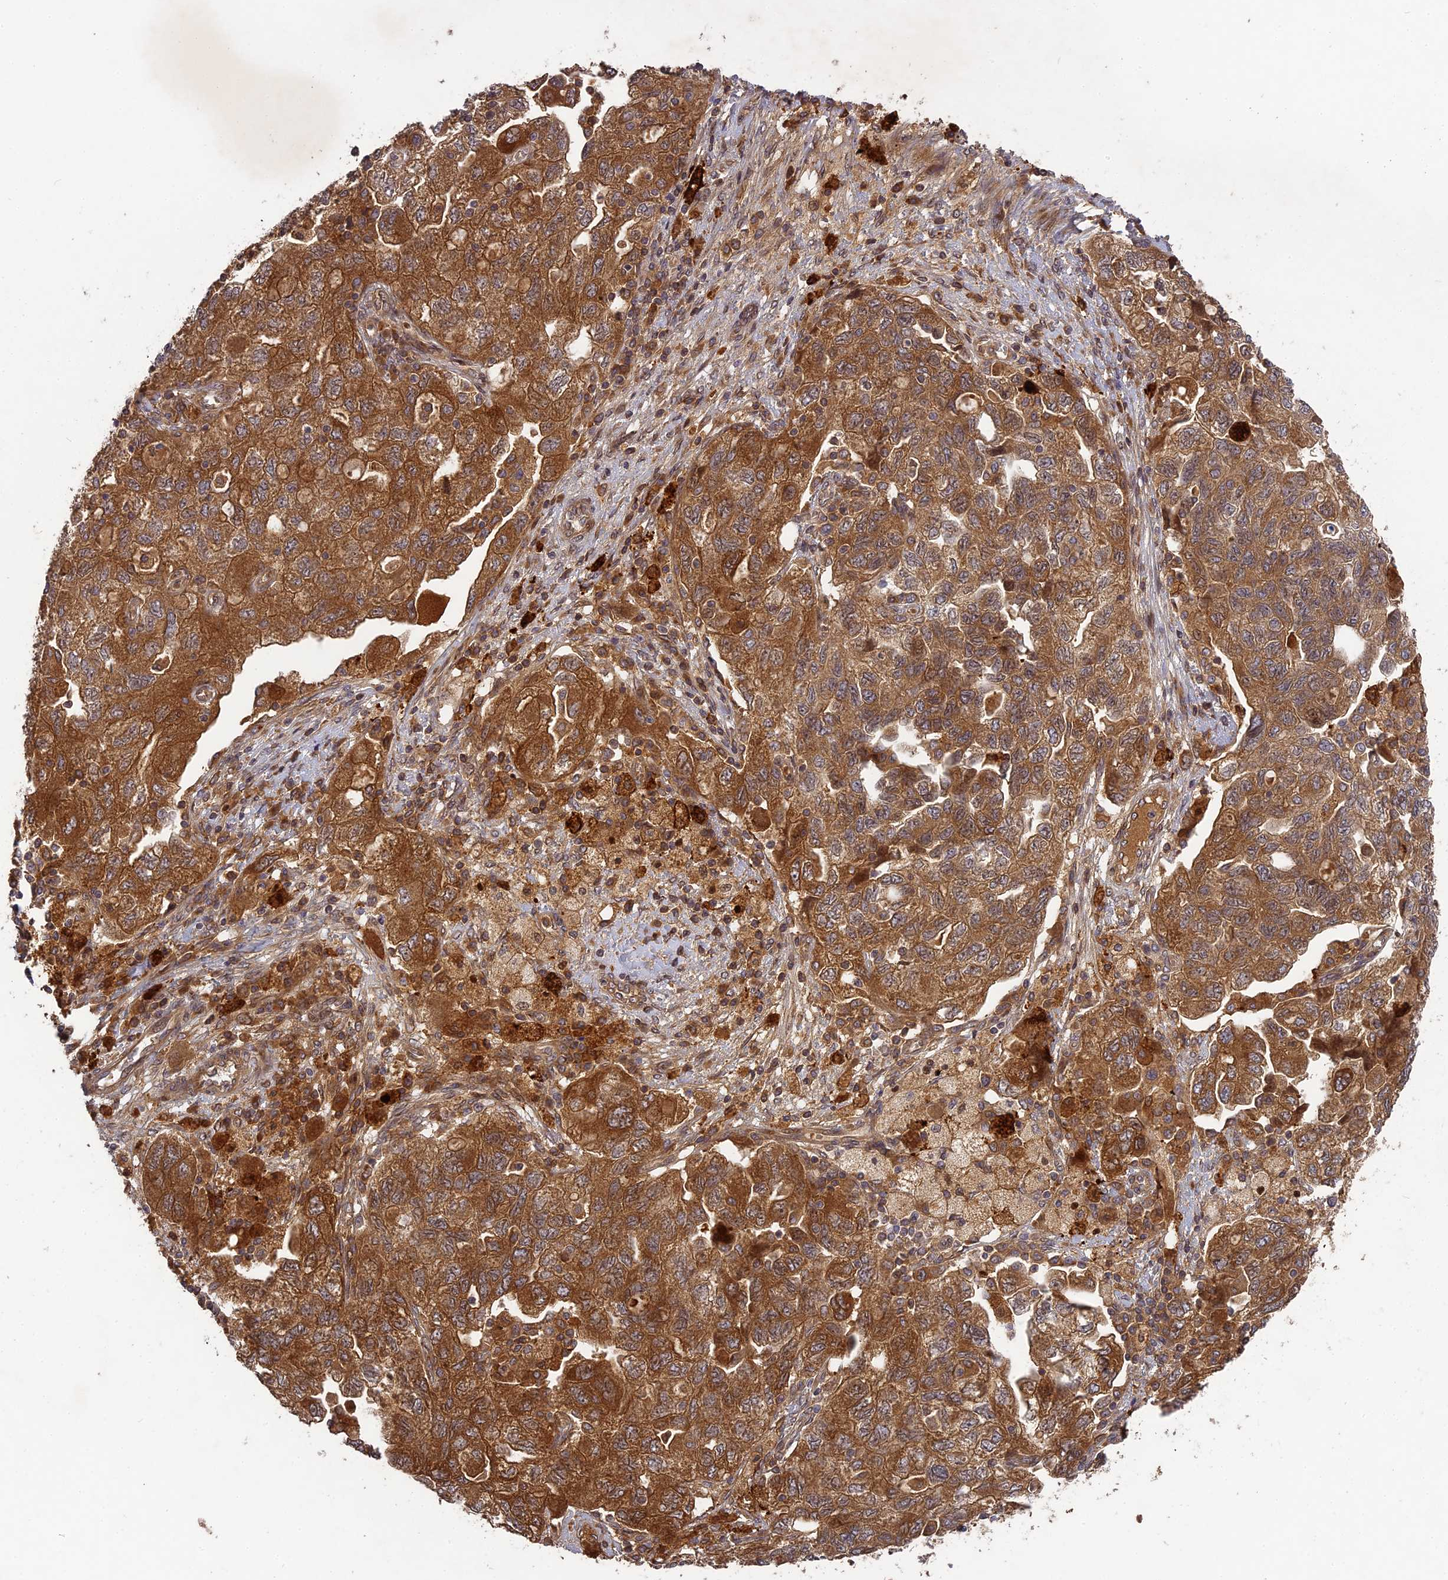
{"staining": {"intensity": "moderate", "quantity": ">75%", "location": "cytoplasmic/membranous"}, "tissue": "ovarian cancer", "cell_type": "Tumor cells", "image_type": "cancer", "snomed": [{"axis": "morphology", "description": "Carcinoma, NOS"}, {"axis": "morphology", "description": "Cystadenocarcinoma, serous, NOS"}, {"axis": "topography", "description": "Ovary"}], "caption": "Ovarian carcinoma stained for a protein (brown) exhibits moderate cytoplasmic/membranous positive expression in approximately >75% of tumor cells.", "gene": "TMUB2", "patient": {"sex": "female", "age": 69}}